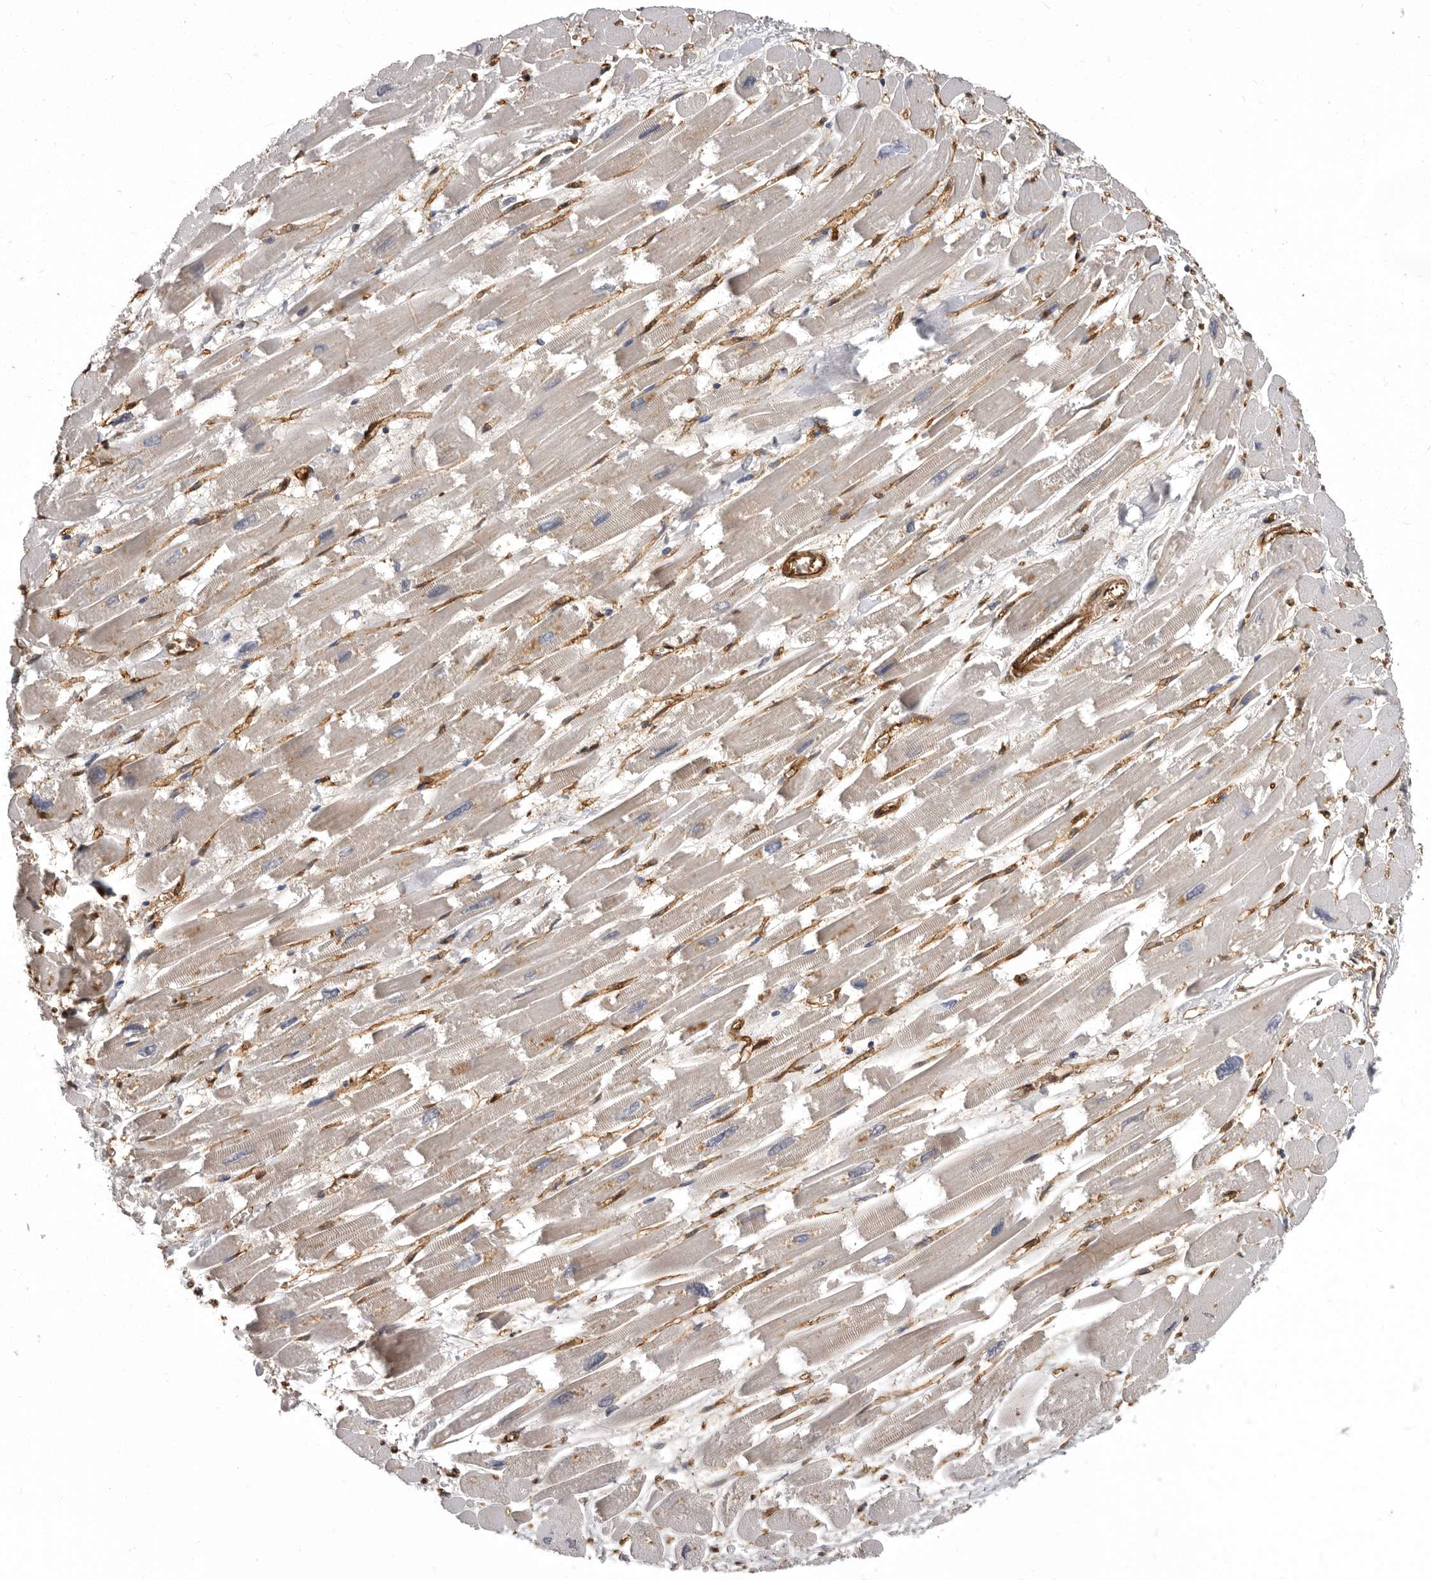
{"staining": {"intensity": "weak", "quantity": "<25%", "location": "cytoplasmic/membranous"}, "tissue": "heart muscle", "cell_type": "Cardiomyocytes", "image_type": "normal", "snomed": [{"axis": "morphology", "description": "Normal tissue, NOS"}, {"axis": "topography", "description": "Heart"}], "caption": "Image shows no significant protein expression in cardiomyocytes of benign heart muscle. (DAB IHC, high magnification).", "gene": "ENAH", "patient": {"sex": "male", "age": 54}}